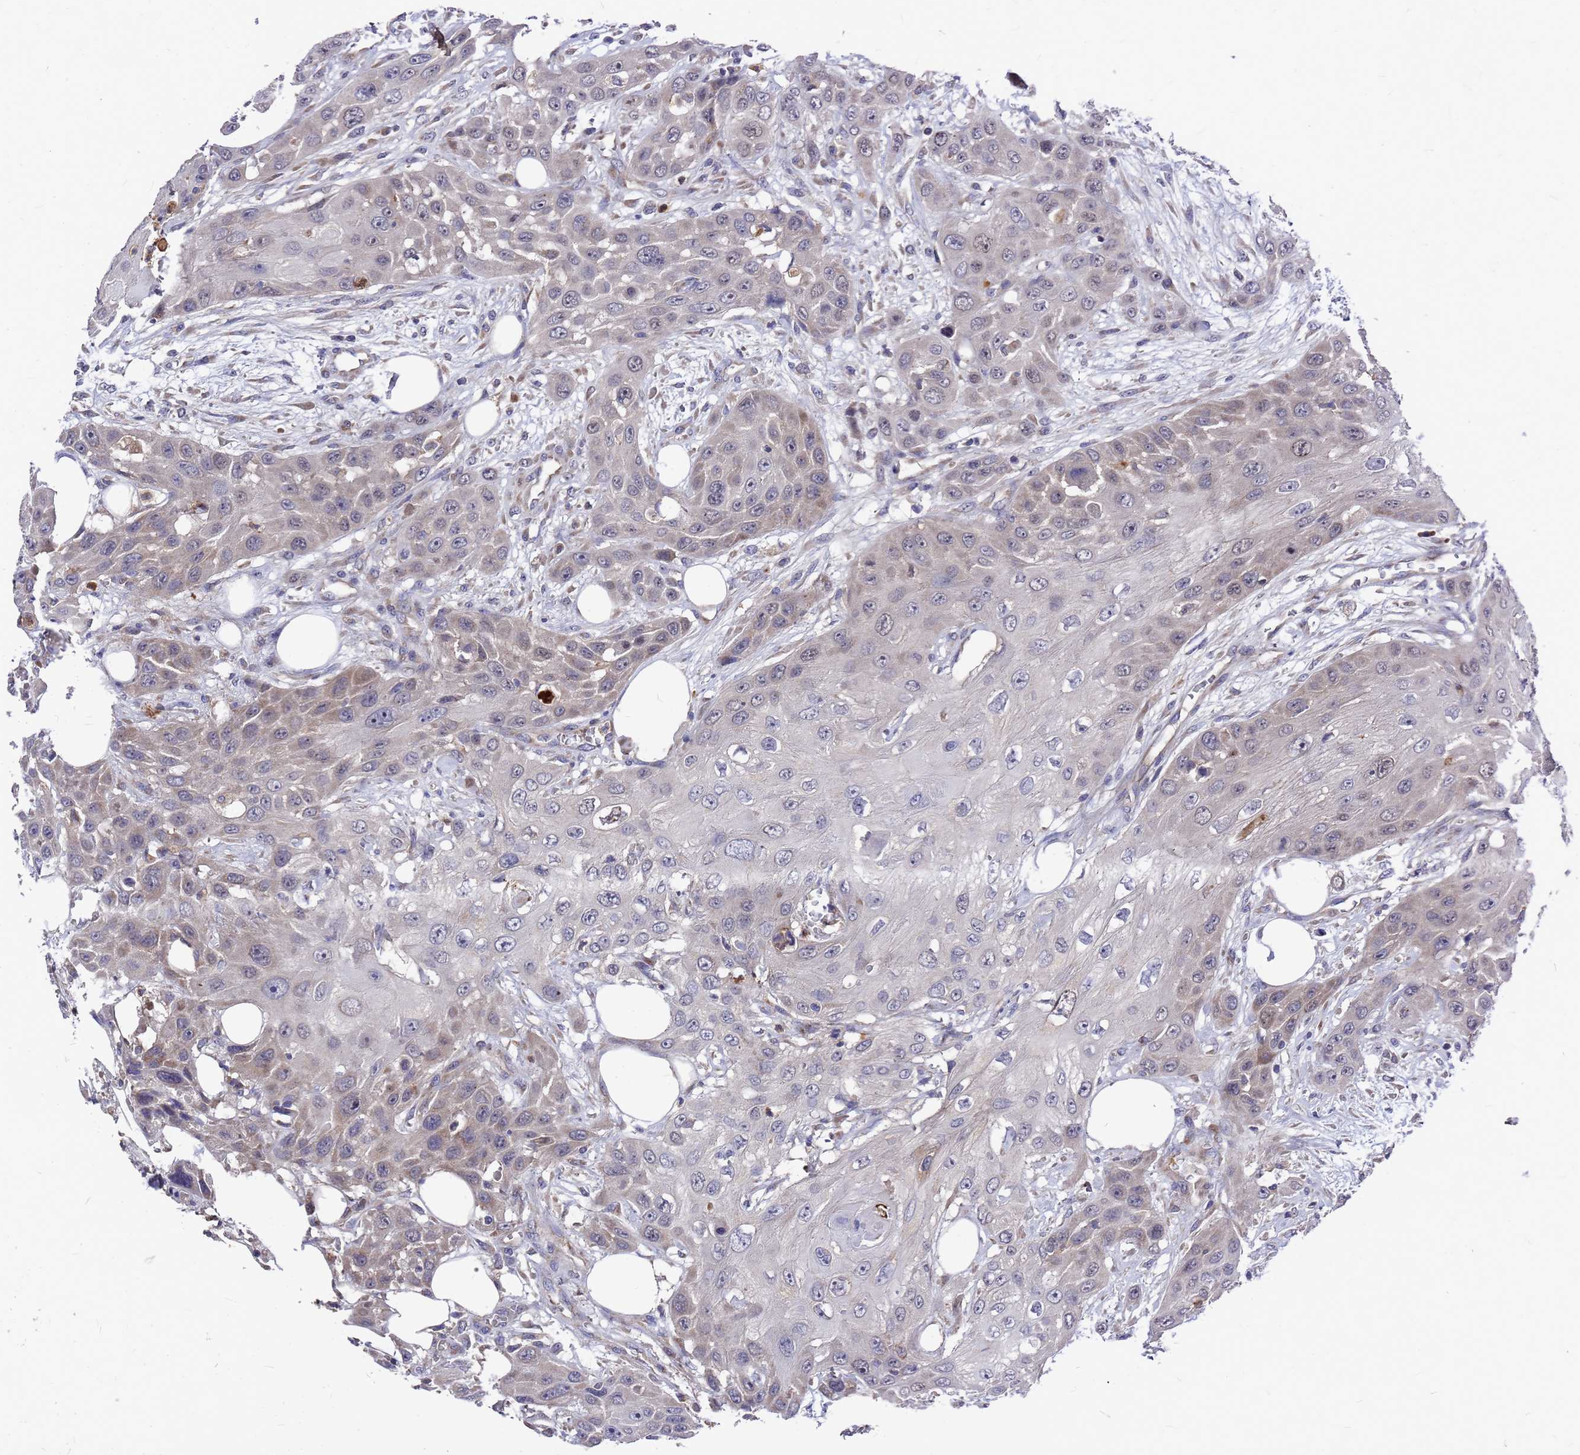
{"staining": {"intensity": "weak", "quantity": "<25%", "location": "cytoplasmic/membranous"}, "tissue": "head and neck cancer", "cell_type": "Tumor cells", "image_type": "cancer", "snomed": [{"axis": "morphology", "description": "Squamous cell carcinoma, NOS"}, {"axis": "topography", "description": "Head-Neck"}], "caption": "This is a image of IHC staining of squamous cell carcinoma (head and neck), which shows no expression in tumor cells.", "gene": "ZNF717", "patient": {"sex": "male", "age": 81}}